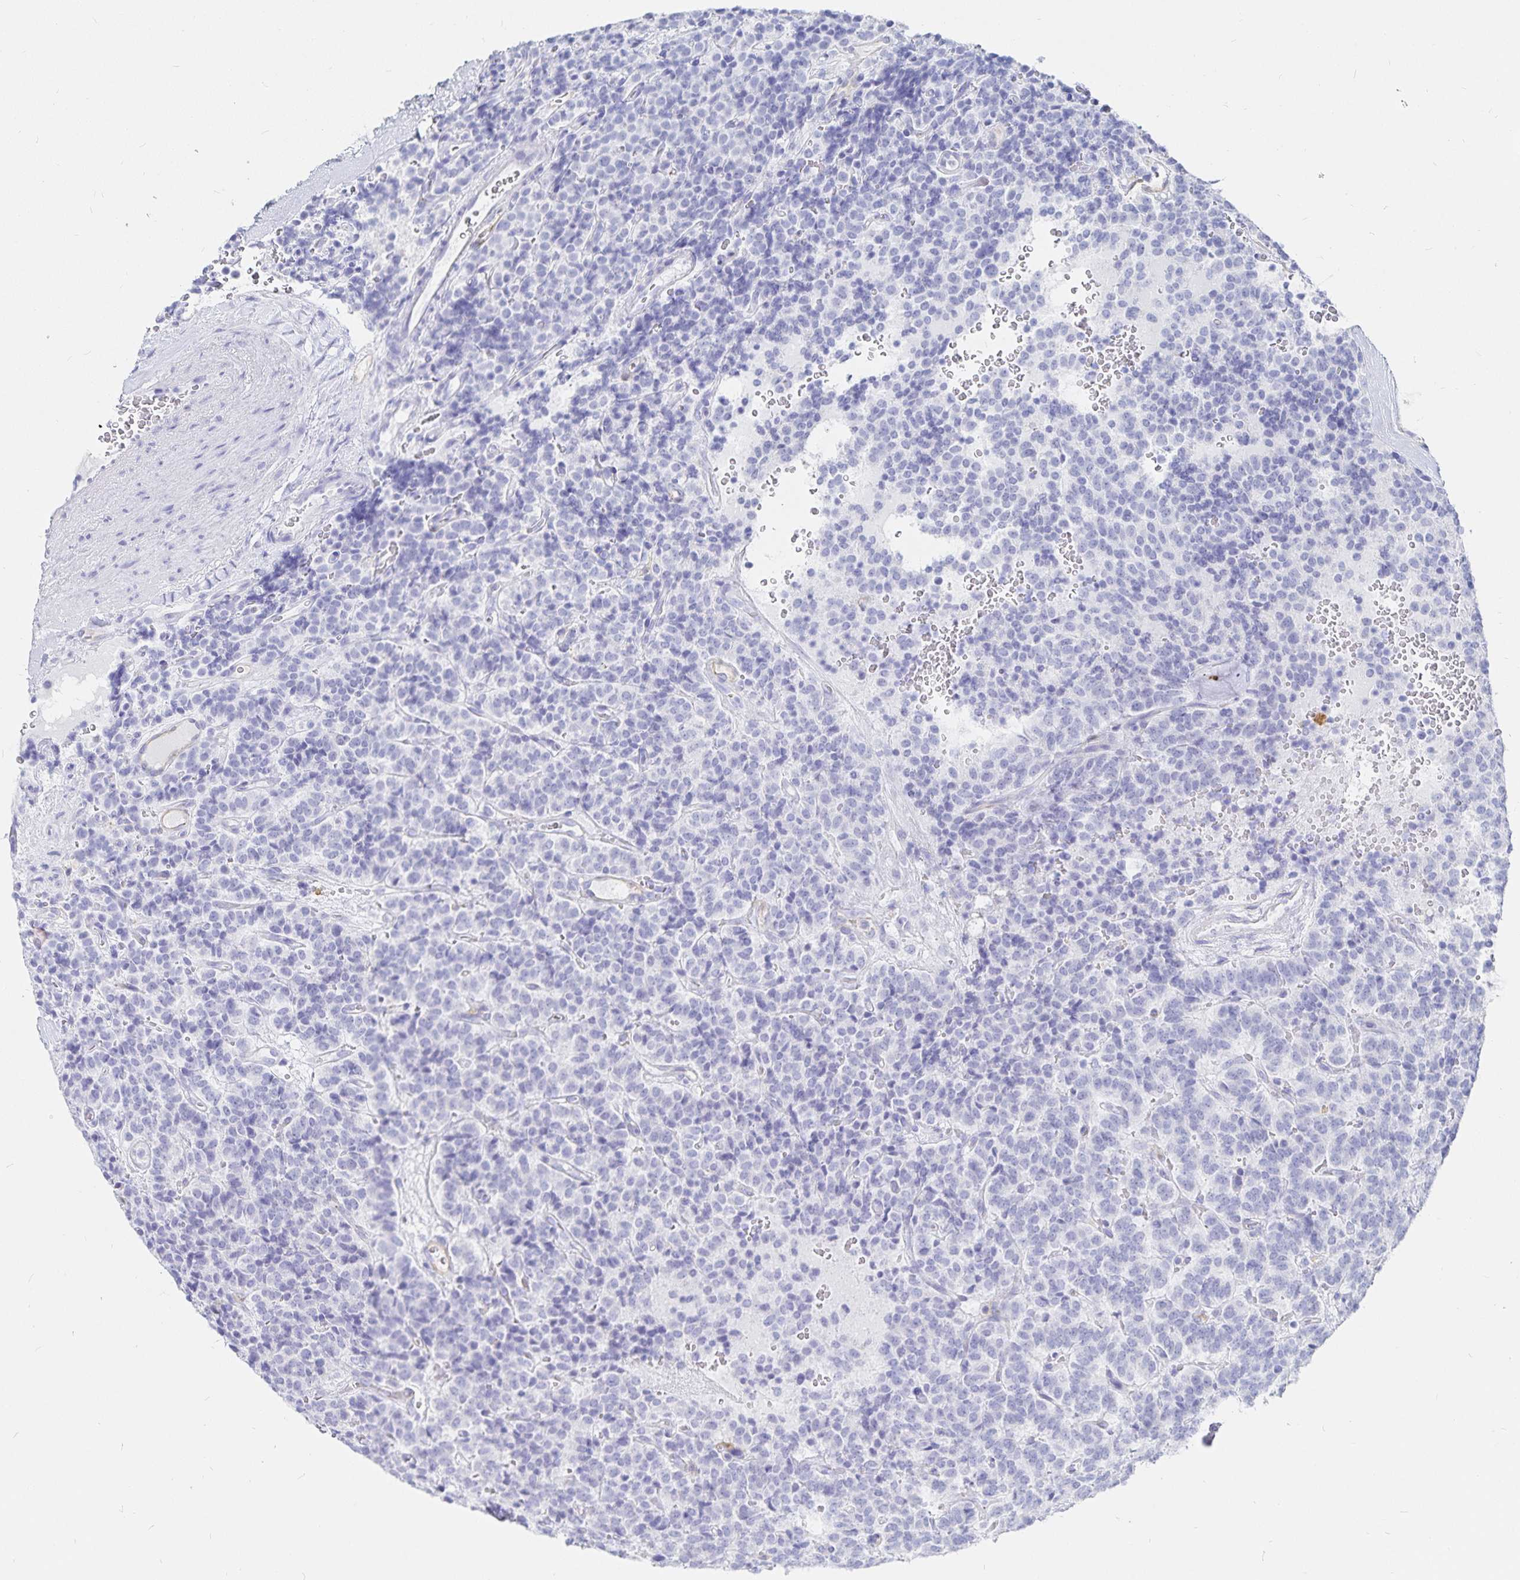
{"staining": {"intensity": "negative", "quantity": "none", "location": "none"}, "tissue": "carcinoid", "cell_type": "Tumor cells", "image_type": "cancer", "snomed": [{"axis": "morphology", "description": "Carcinoid, malignant, NOS"}, {"axis": "topography", "description": "Pancreas"}], "caption": "Immunohistochemical staining of carcinoid shows no significant positivity in tumor cells.", "gene": "INSL5", "patient": {"sex": "male", "age": 36}}